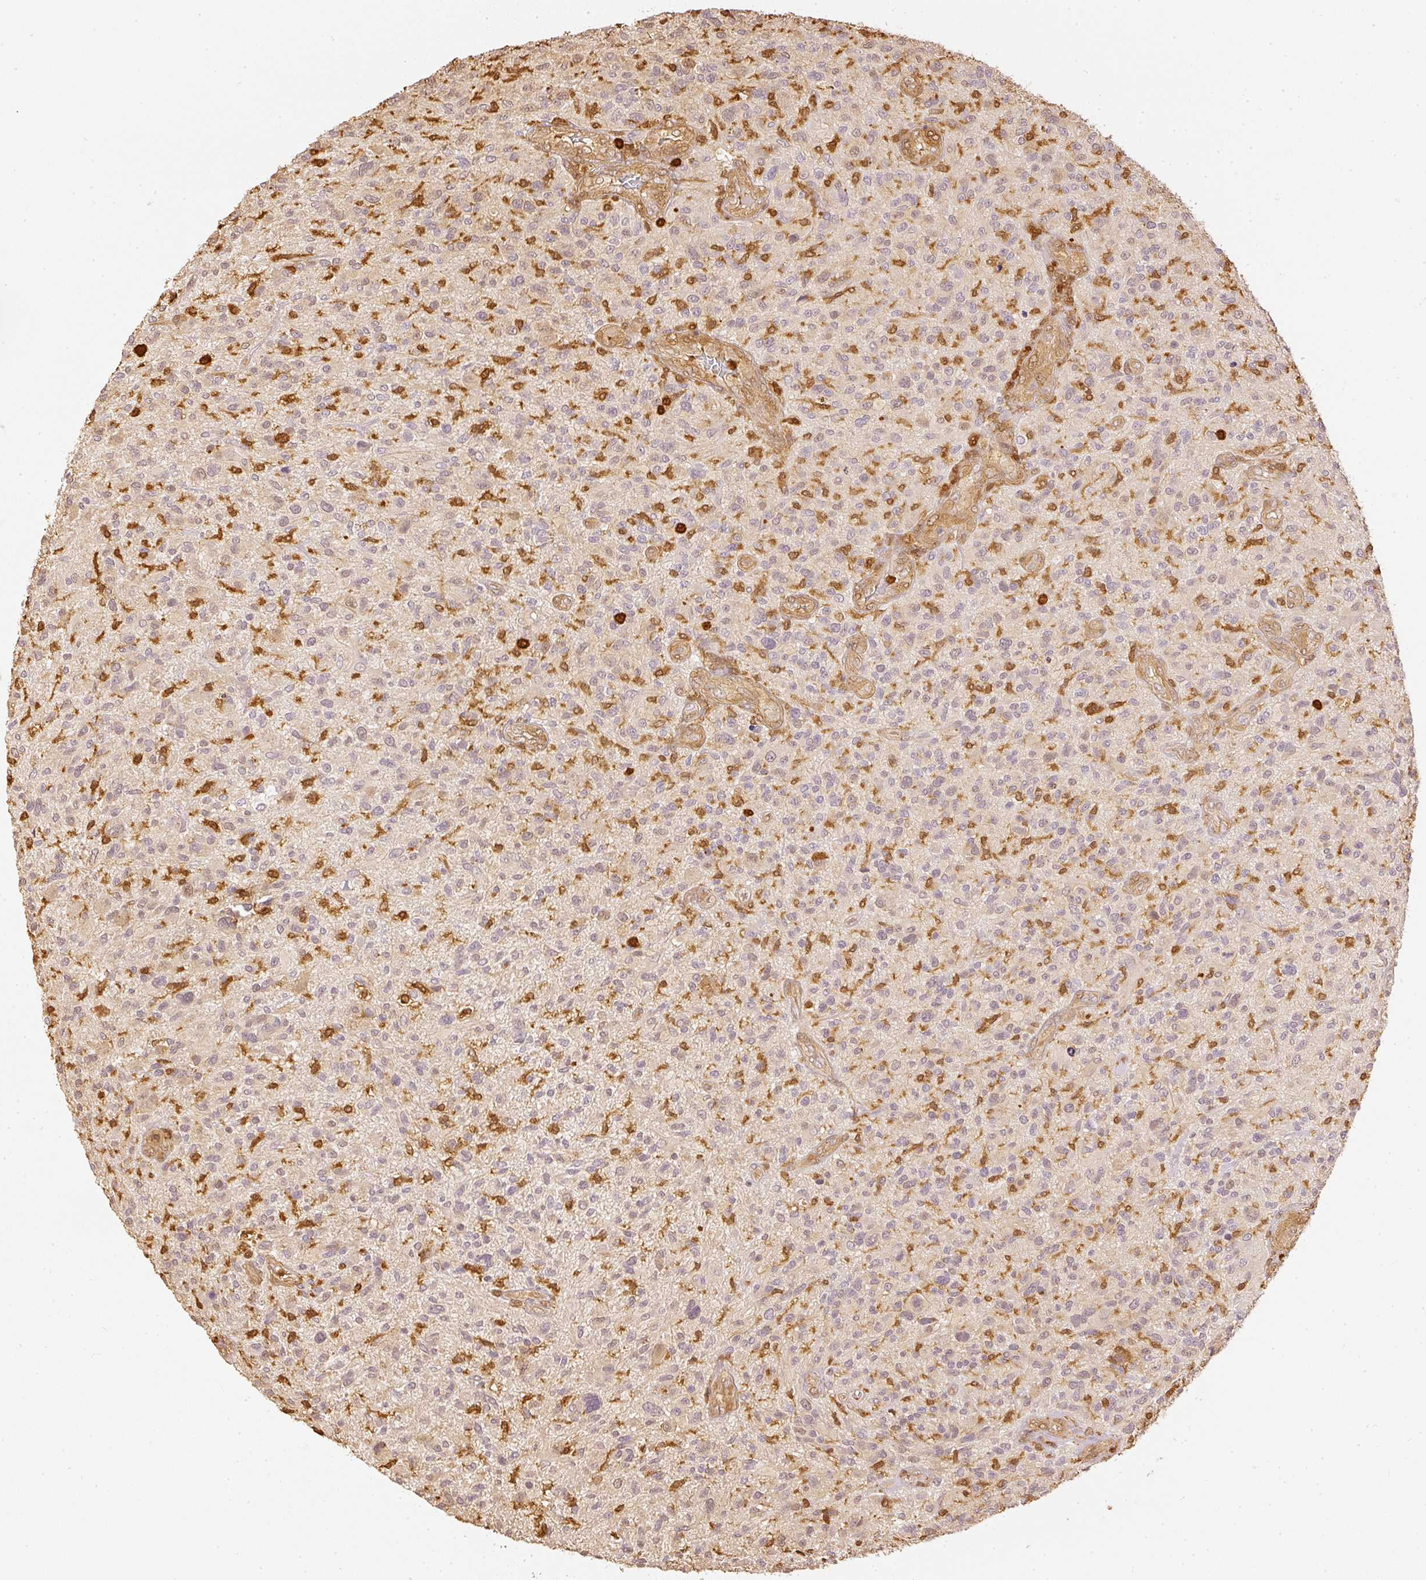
{"staining": {"intensity": "negative", "quantity": "none", "location": "none"}, "tissue": "glioma", "cell_type": "Tumor cells", "image_type": "cancer", "snomed": [{"axis": "morphology", "description": "Glioma, malignant, High grade"}, {"axis": "topography", "description": "Brain"}], "caption": "Immunohistochemistry (IHC) photomicrograph of neoplastic tissue: glioma stained with DAB demonstrates no significant protein expression in tumor cells.", "gene": "PFN1", "patient": {"sex": "male", "age": 47}}